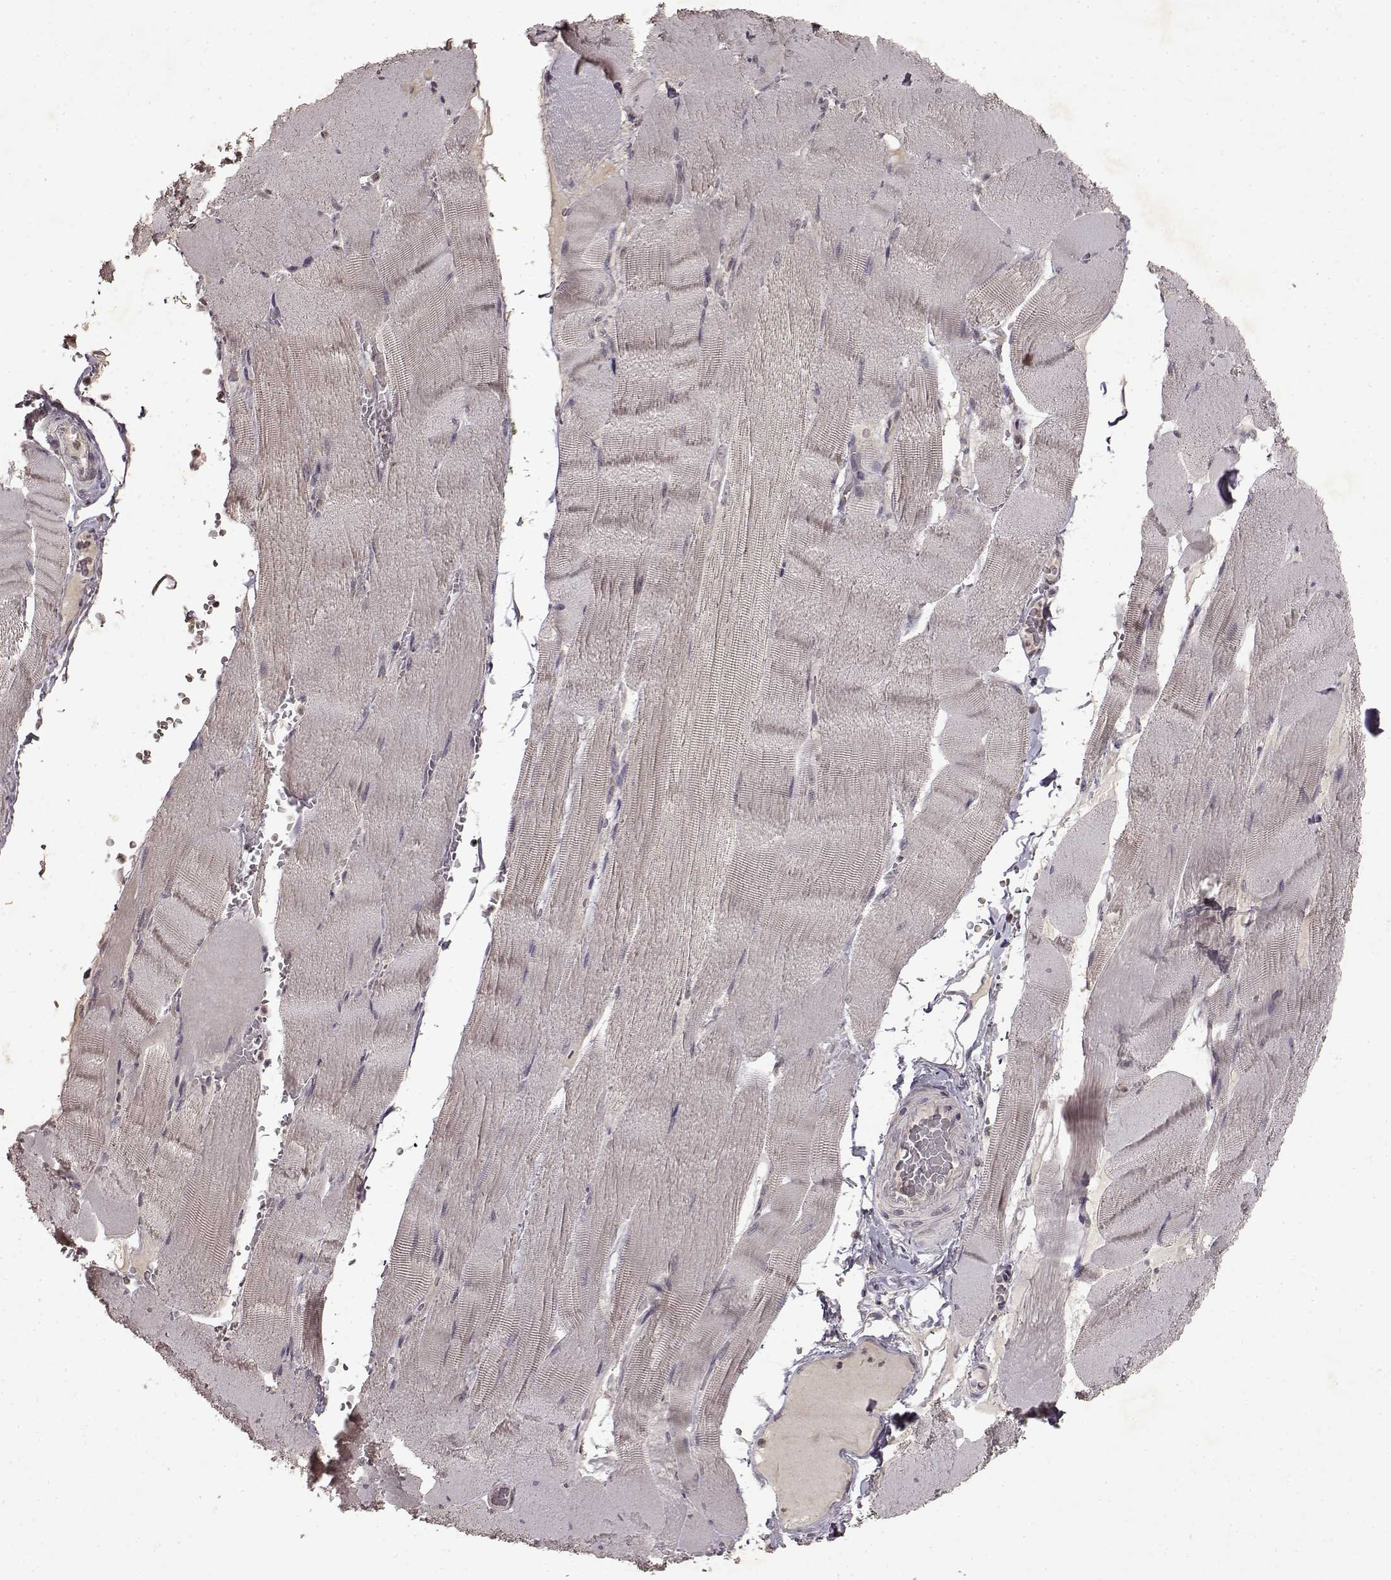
{"staining": {"intensity": "negative", "quantity": "none", "location": "none"}, "tissue": "skeletal muscle", "cell_type": "Myocytes", "image_type": "normal", "snomed": [{"axis": "morphology", "description": "Normal tissue, NOS"}, {"axis": "topography", "description": "Skeletal muscle"}], "caption": "Immunohistochemistry (IHC) histopathology image of unremarkable human skeletal muscle stained for a protein (brown), which reveals no staining in myocytes.", "gene": "LHB", "patient": {"sex": "male", "age": 56}}